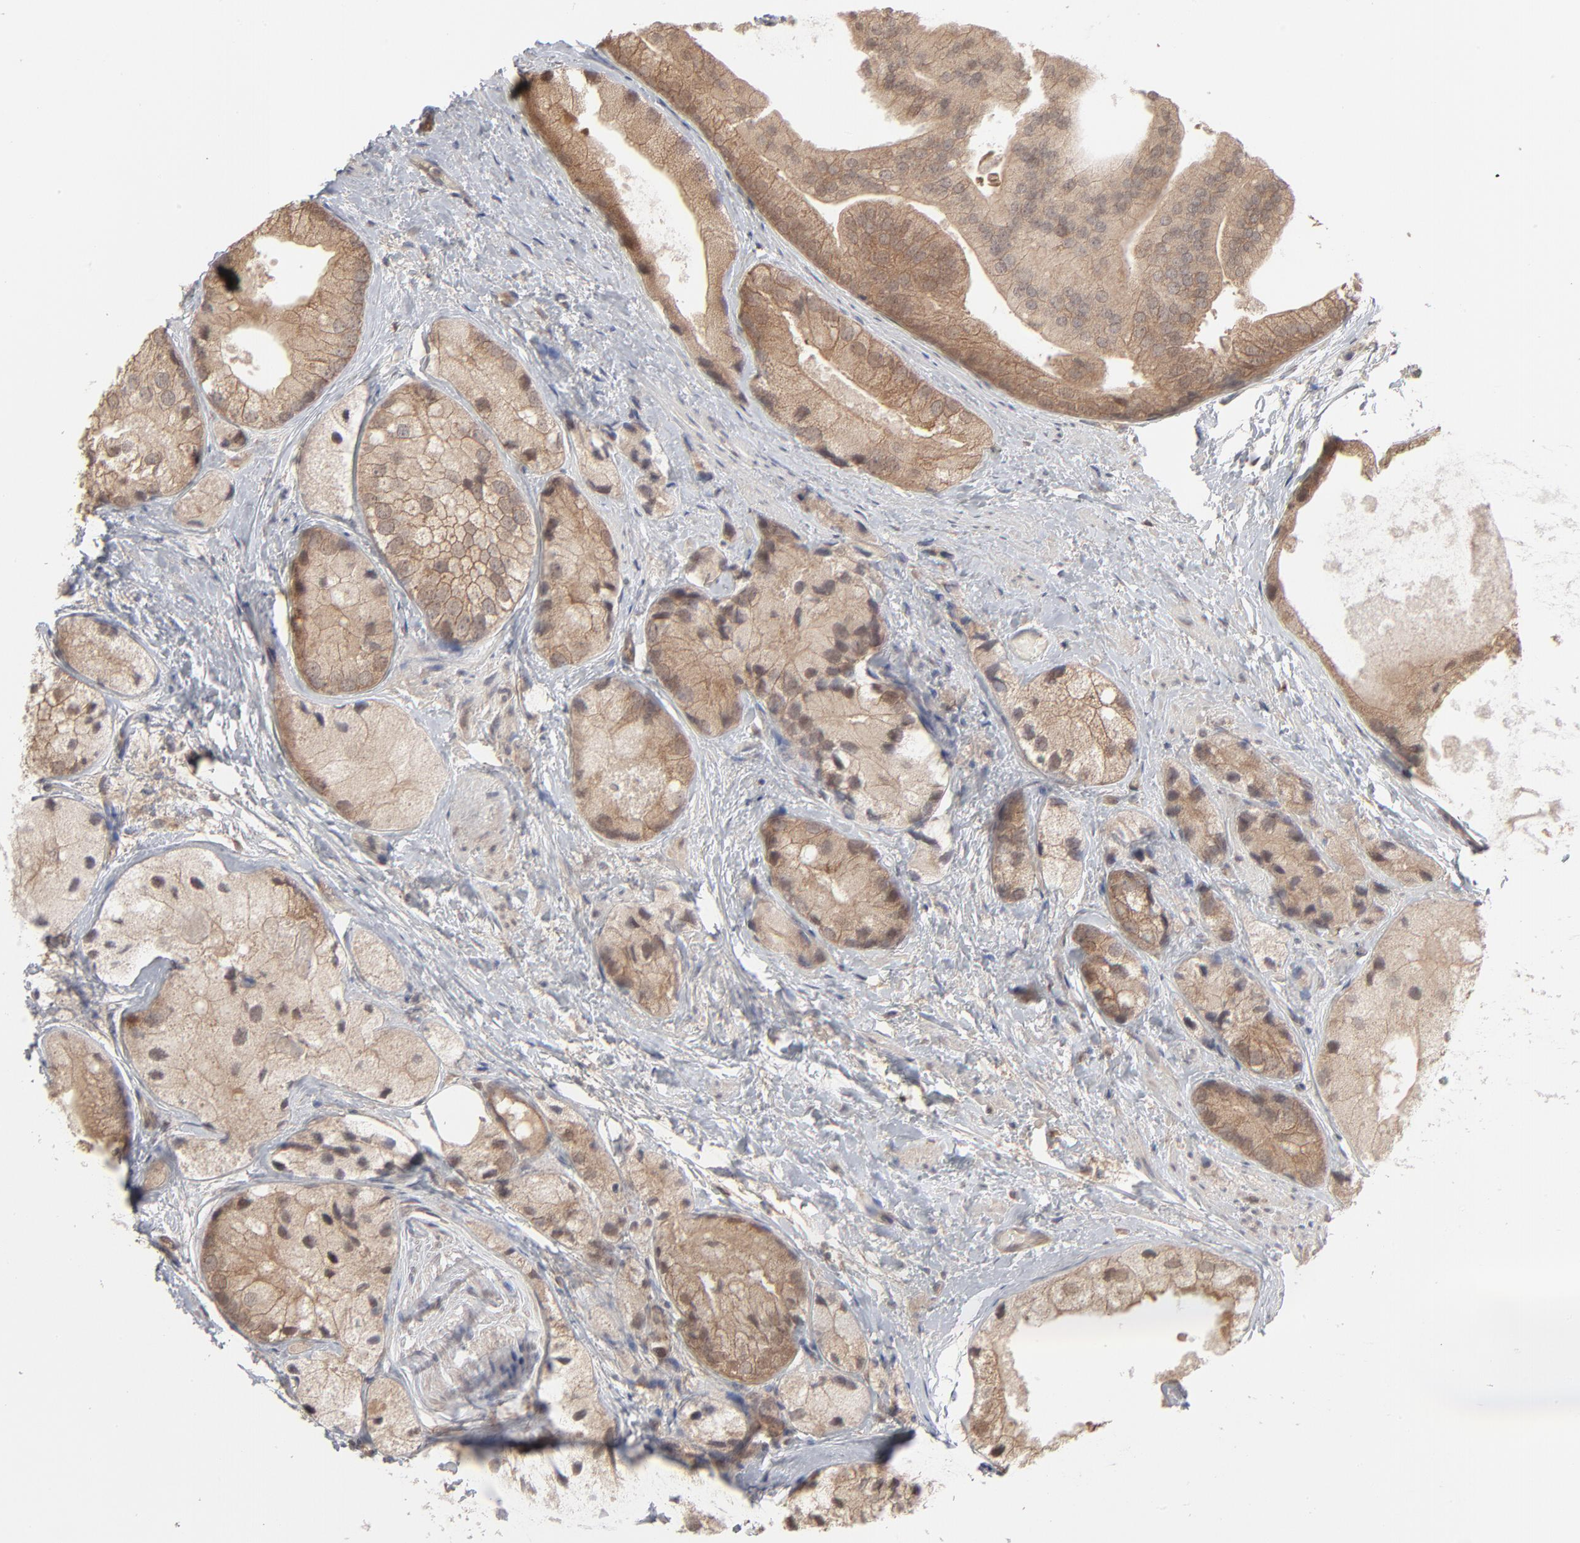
{"staining": {"intensity": "weak", "quantity": ">75%", "location": "cytoplasmic/membranous"}, "tissue": "prostate cancer", "cell_type": "Tumor cells", "image_type": "cancer", "snomed": [{"axis": "morphology", "description": "Adenocarcinoma, Low grade"}, {"axis": "topography", "description": "Prostate"}], "caption": "Weak cytoplasmic/membranous positivity for a protein is seen in approximately >75% of tumor cells of prostate cancer (adenocarcinoma (low-grade)) using immunohistochemistry.", "gene": "SCFD1", "patient": {"sex": "male", "age": 69}}